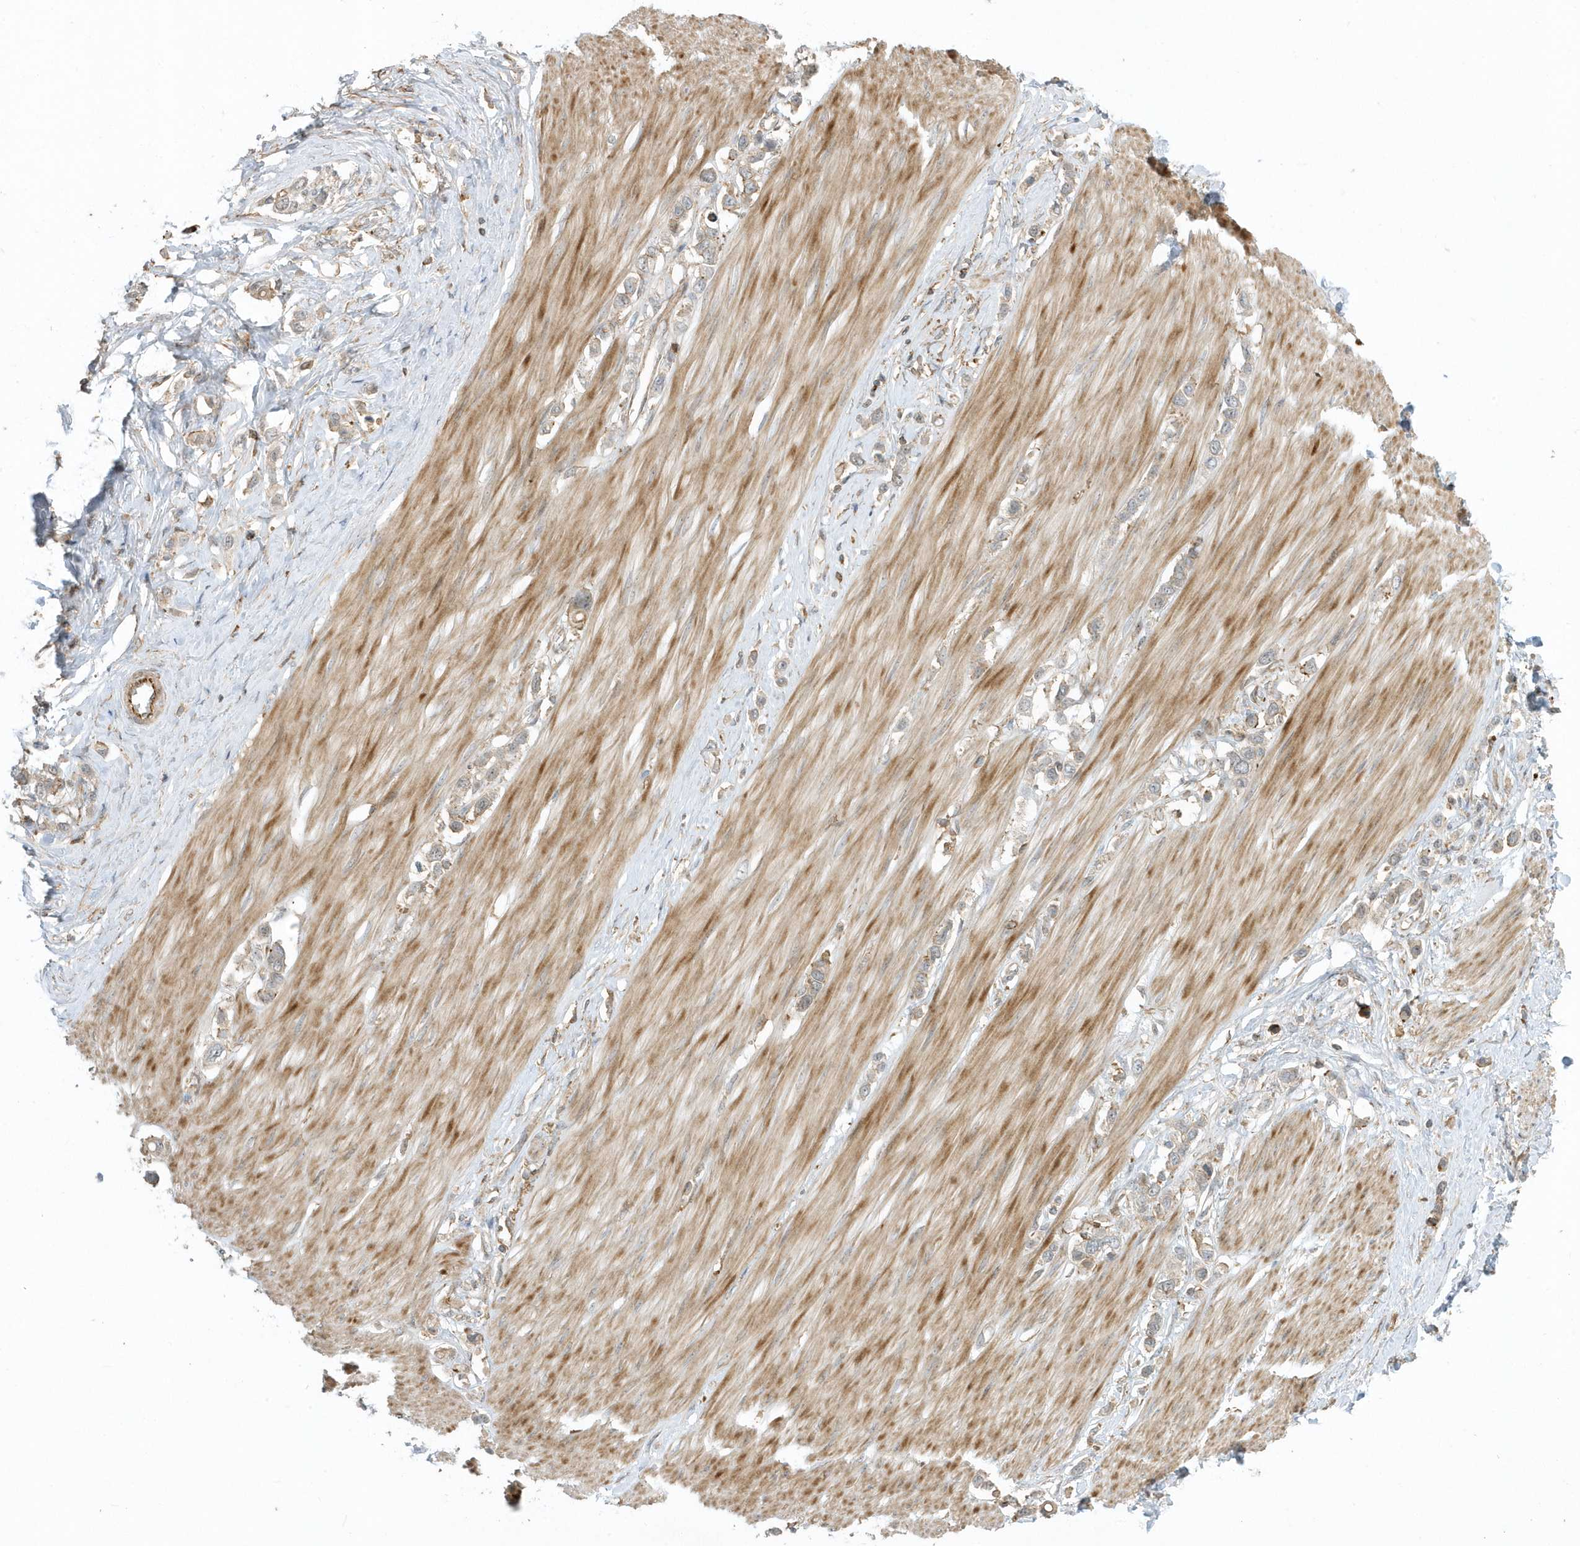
{"staining": {"intensity": "weak", "quantity": ">75%", "location": "cytoplasmic/membranous"}, "tissue": "stomach cancer", "cell_type": "Tumor cells", "image_type": "cancer", "snomed": [{"axis": "morphology", "description": "Adenocarcinoma, NOS"}, {"axis": "topography", "description": "Stomach"}], "caption": "Stomach cancer stained with a protein marker reveals weak staining in tumor cells.", "gene": "ZBTB8A", "patient": {"sex": "female", "age": 65}}